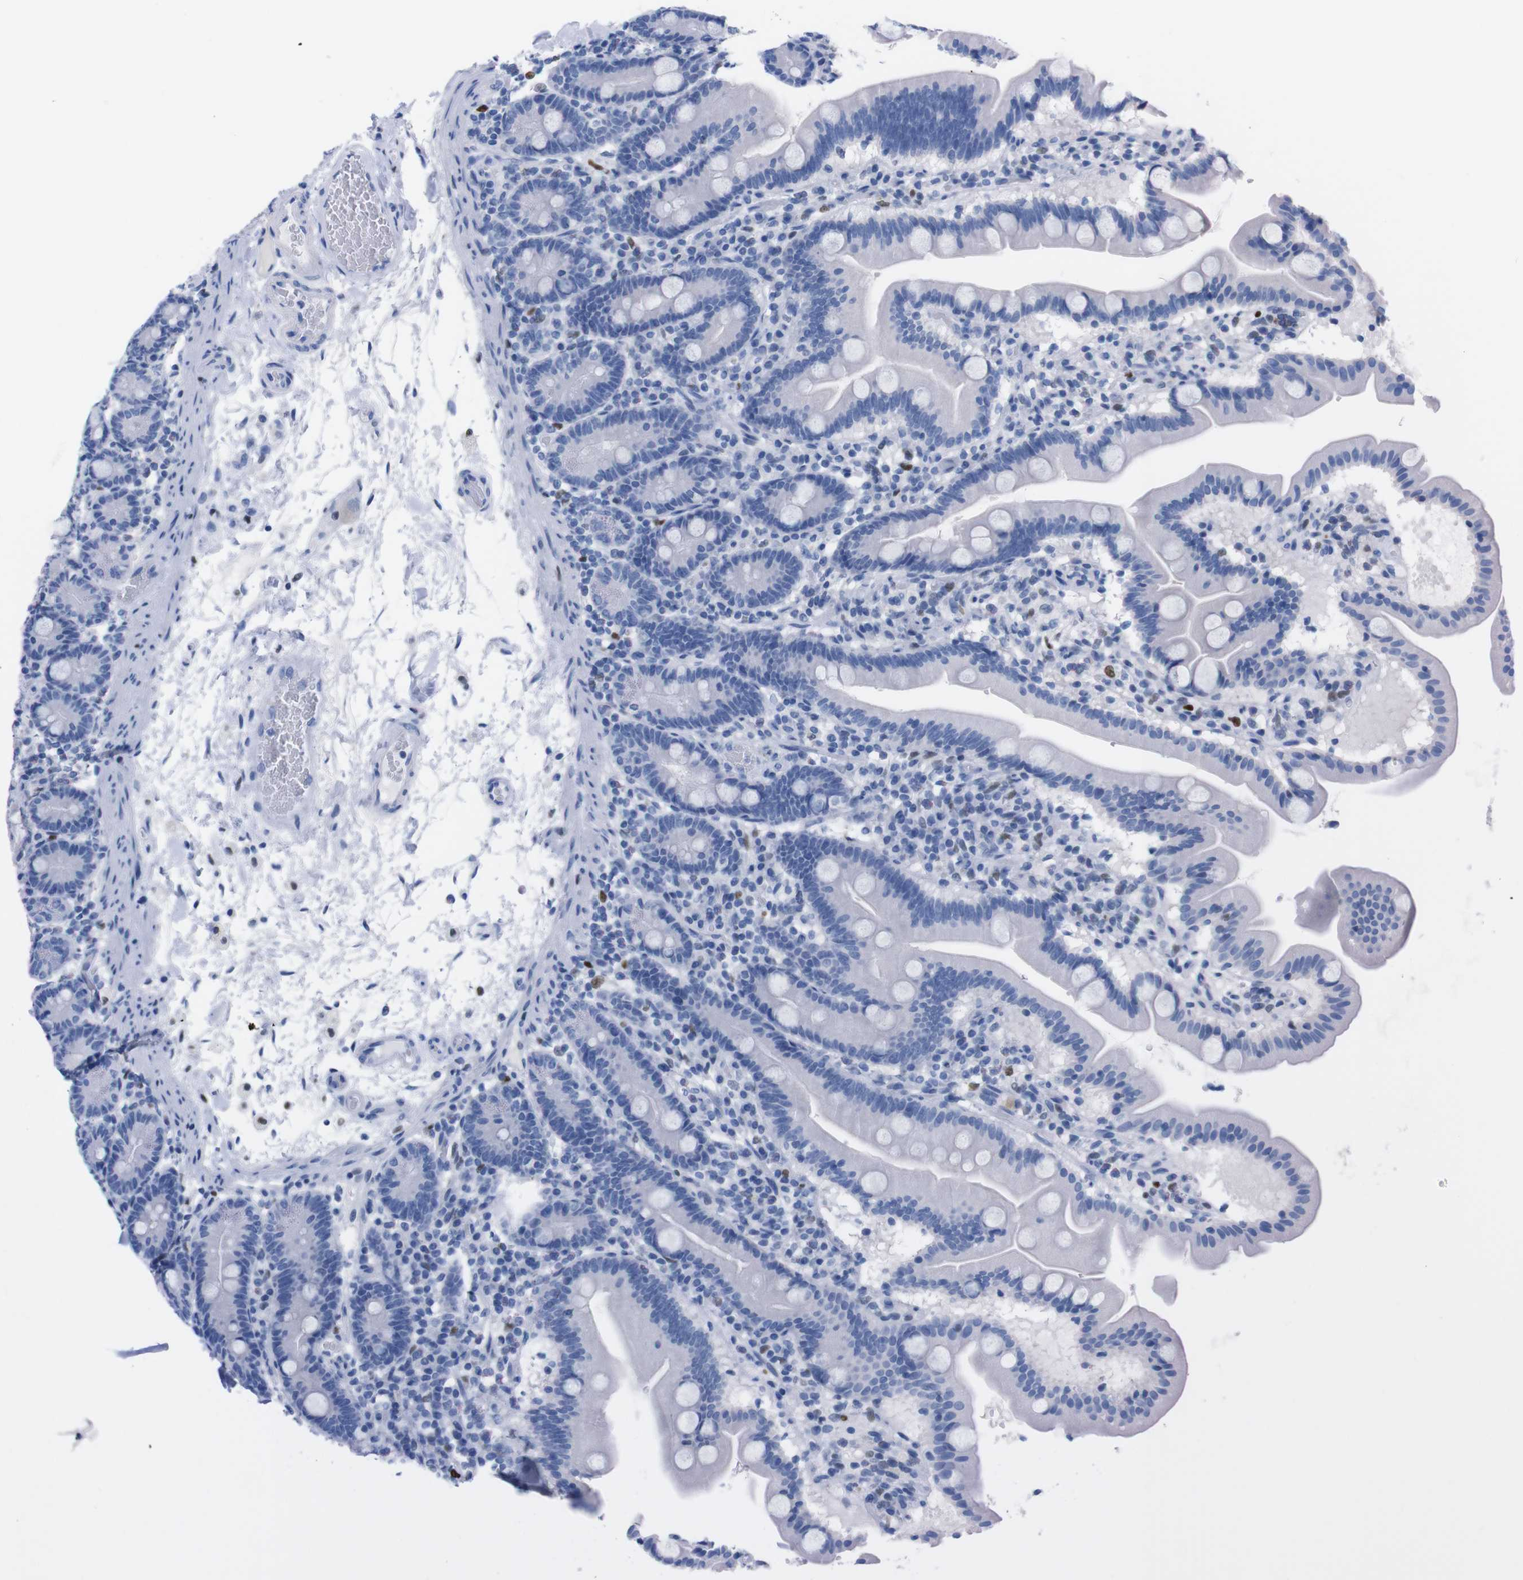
{"staining": {"intensity": "negative", "quantity": "none", "location": "none"}, "tissue": "duodenum", "cell_type": "Glandular cells", "image_type": "normal", "snomed": [{"axis": "morphology", "description": "Normal tissue, NOS"}, {"axis": "topography", "description": "Duodenum"}], "caption": "A photomicrograph of duodenum stained for a protein exhibits no brown staining in glandular cells. (IHC, brightfield microscopy, high magnification).", "gene": "P2RY12", "patient": {"sex": "male", "age": 54}}